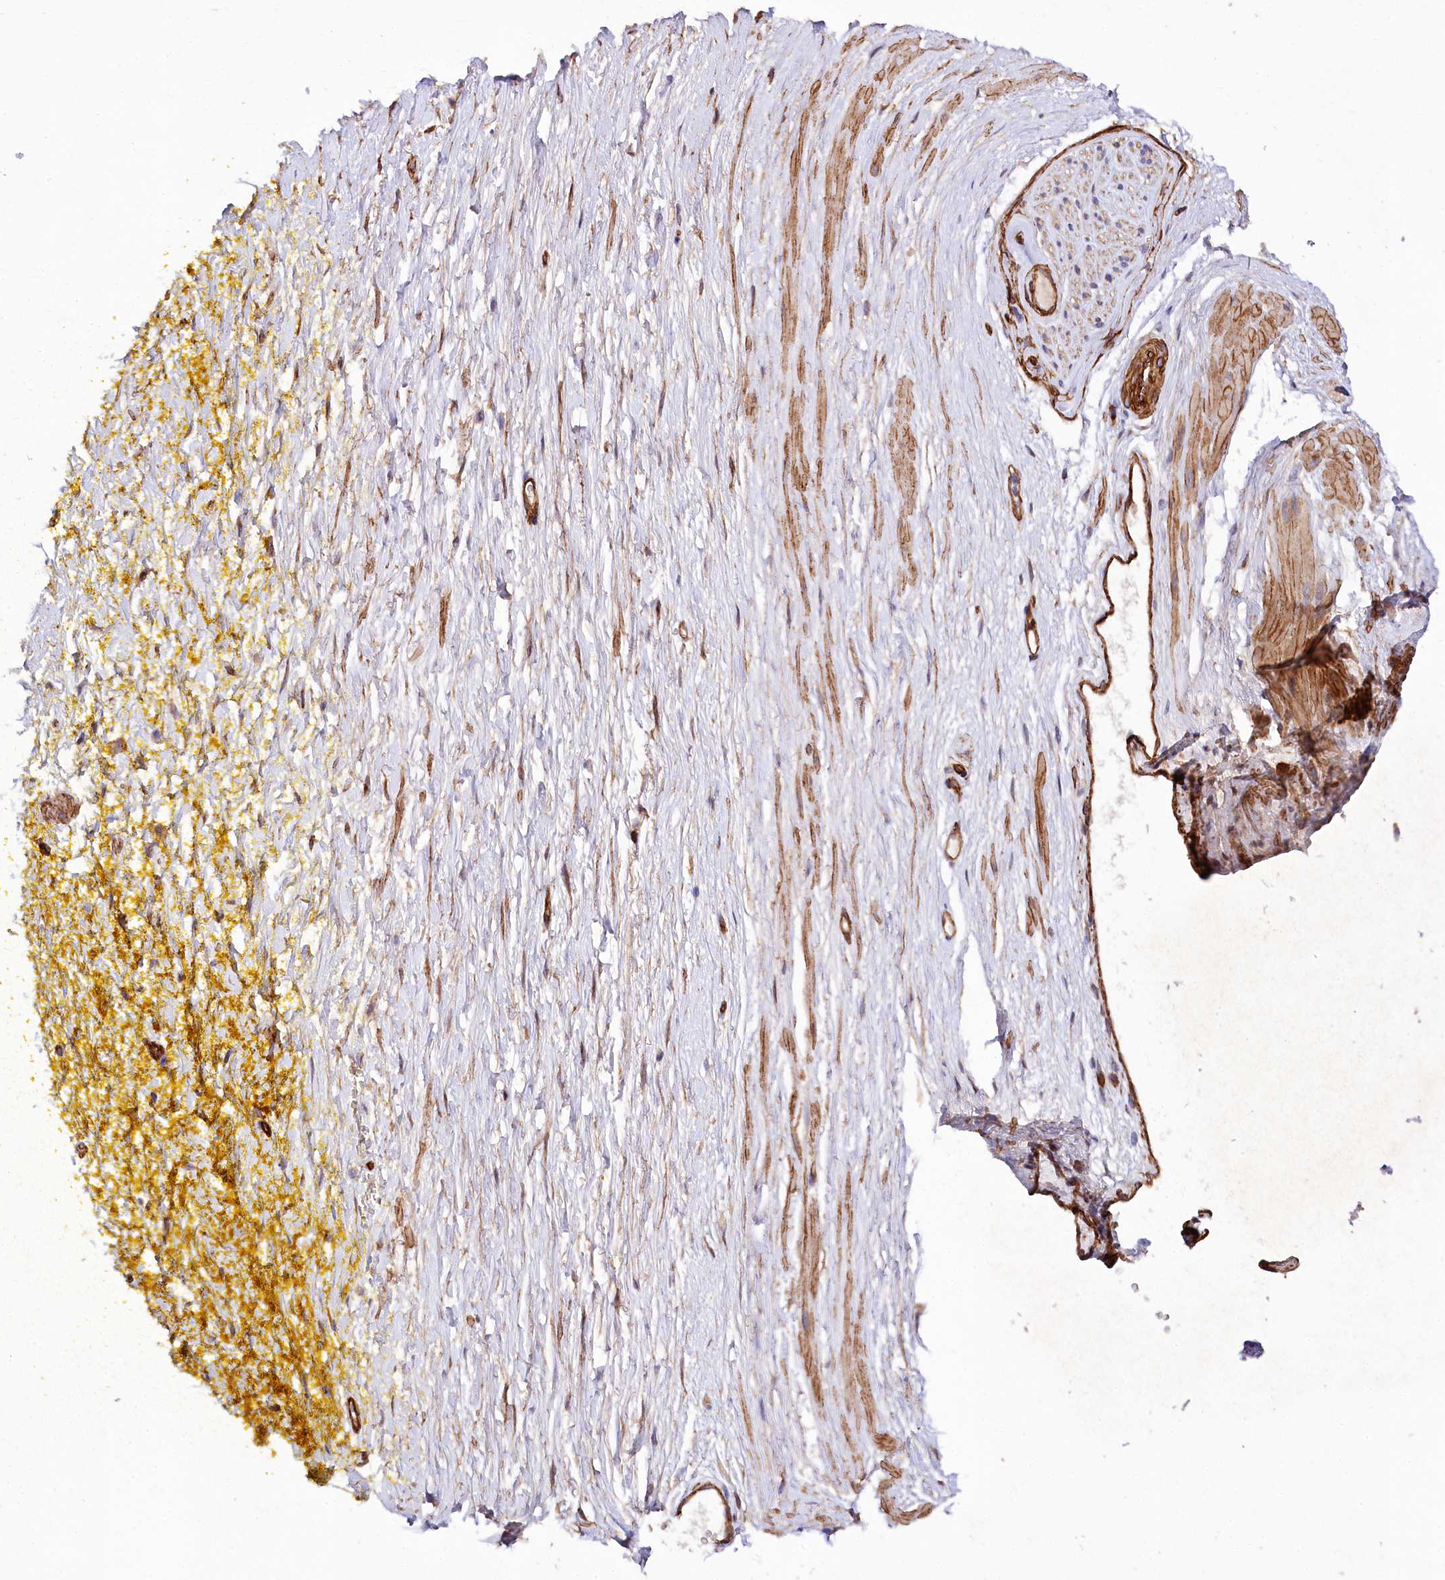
{"staining": {"intensity": "moderate", "quantity": ">75%", "location": "cytoplasmic/membranous"}, "tissue": "adipose tissue", "cell_type": "Adipocytes", "image_type": "normal", "snomed": [{"axis": "morphology", "description": "Normal tissue, NOS"}, {"axis": "morphology", "description": "Adenocarcinoma, Low grade"}, {"axis": "topography", "description": "Prostate"}, {"axis": "topography", "description": "Peripheral nerve tissue"}], "caption": "DAB (3,3'-diaminobenzidine) immunohistochemical staining of normal adipose tissue demonstrates moderate cytoplasmic/membranous protein expression in about >75% of adipocytes.", "gene": "SPATS2", "patient": {"sex": "male", "age": 63}}